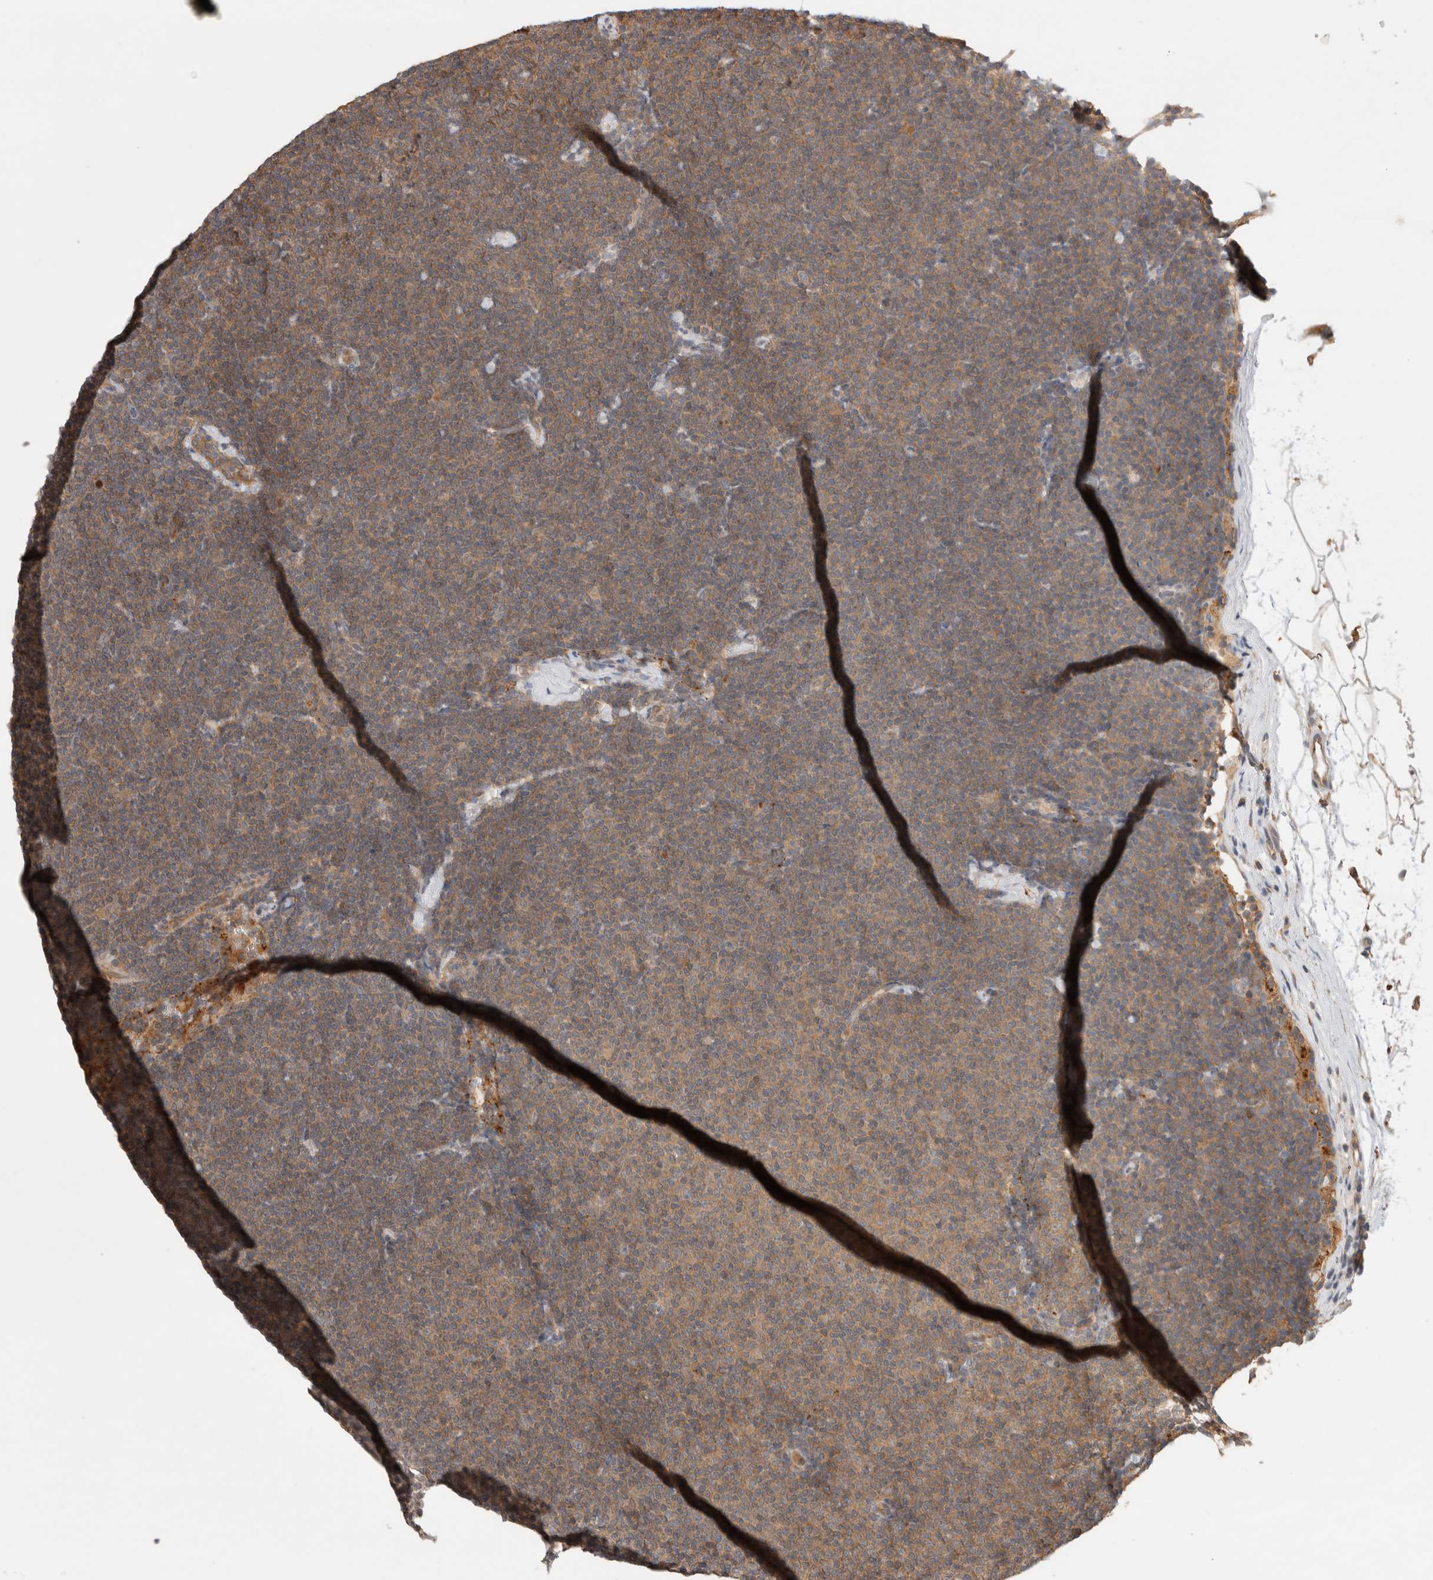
{"staining": {"intensity": "weak", "quantity": ">75%", "location": "cytoplasmic/membranous"}, "tissue": "lymphoma", "cell_type": "Tumor cells", "image_type": "cancer", "snomed": [{"axis": "morphology", "description": "Malignant lymphoma, non-Hodgkin's type, Low grade"}, {"axis": "topography", "description": "Lymph node"}], "caption": "Lymphoma stained with DAB (3,3'-diaminobenzidine) immunohistochemistry displays low levels of weak cytoplasmic/membranous staining in about >75% of tumor cells.", "gene": "VPS28", "patient": {"sex": "female", "age": 53}}